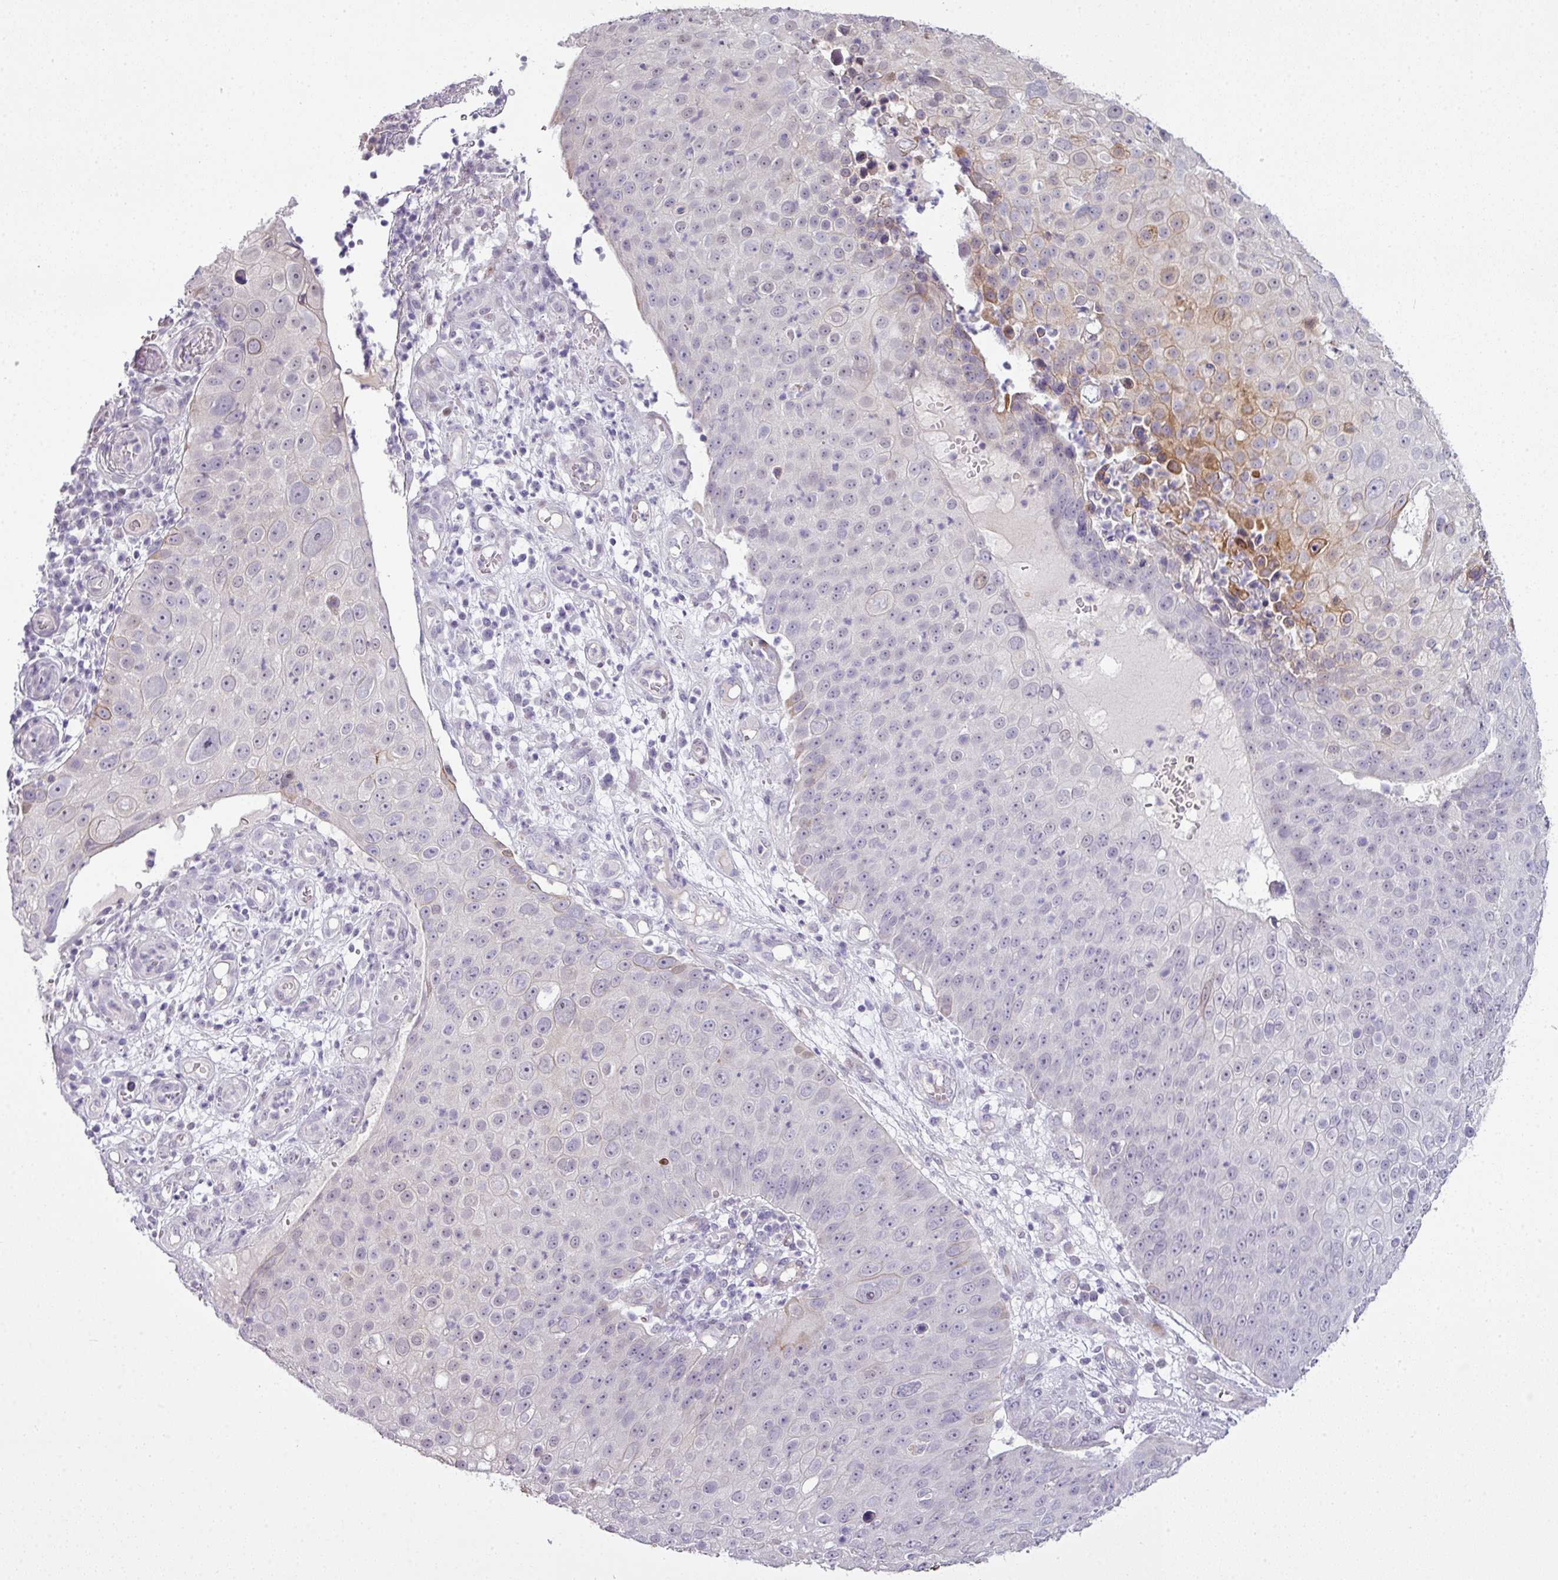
{"staining": {"intensity": "moderate", "quantity": "<25%", "location": "cytoplasmic/membranous"}, "tissue": "skin cancer", "cell_type": "Tumor cells", "image_type": "cancer", "snomed": [{"axis": "morphology", "description": "Squamous cell carcinoma, NOS"}, {"axis": "topography", "description": "Skin"}], "caption": "This is an image of IHC staining of squamous cell carcinoma (skin), which shows moderate staining in the cytoplasmic/membranous of tumor cells.", "gene": "ZNF688", "patient": {"sex": "male", "age": 71}}